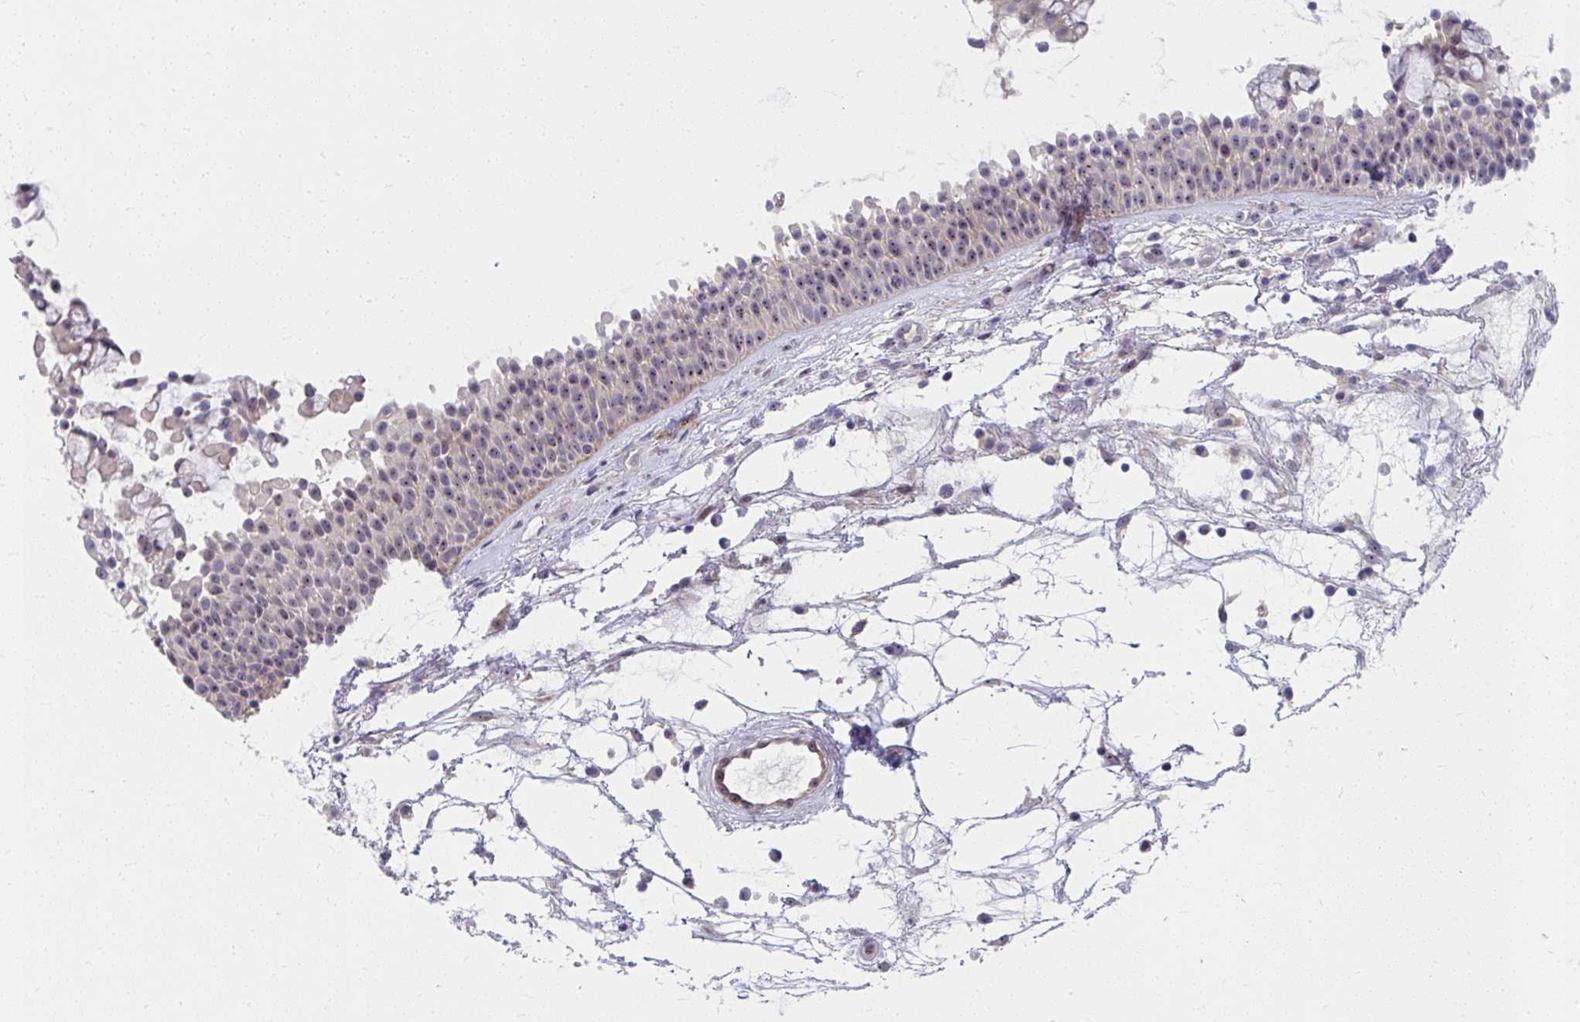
{"staining": {"intensity": "weak", "quantity": "25%-75%", "location": "nuclear"}, "tissue": "nasopharynx", "cell_type": "Respiratory epithelial cells", "image_type": "normal", "snomed": [{"axis": "morphology", "description": "Normal tissue, NOS"}, {"axis": "topography", "description": "Nasopharynx"}], "caption": "Immunohistochemistry (IHC) photomicrograph of normal nasopharynx: nasopharynx stained using immunohistochemistry exhibits low levels of weak protein expression localized specifically in the nuclear of respiratory epithelial cells, appearing as a nuclear brown color.", "gene": "MUS81", "patient": {"sex": "male", "age": 56}}